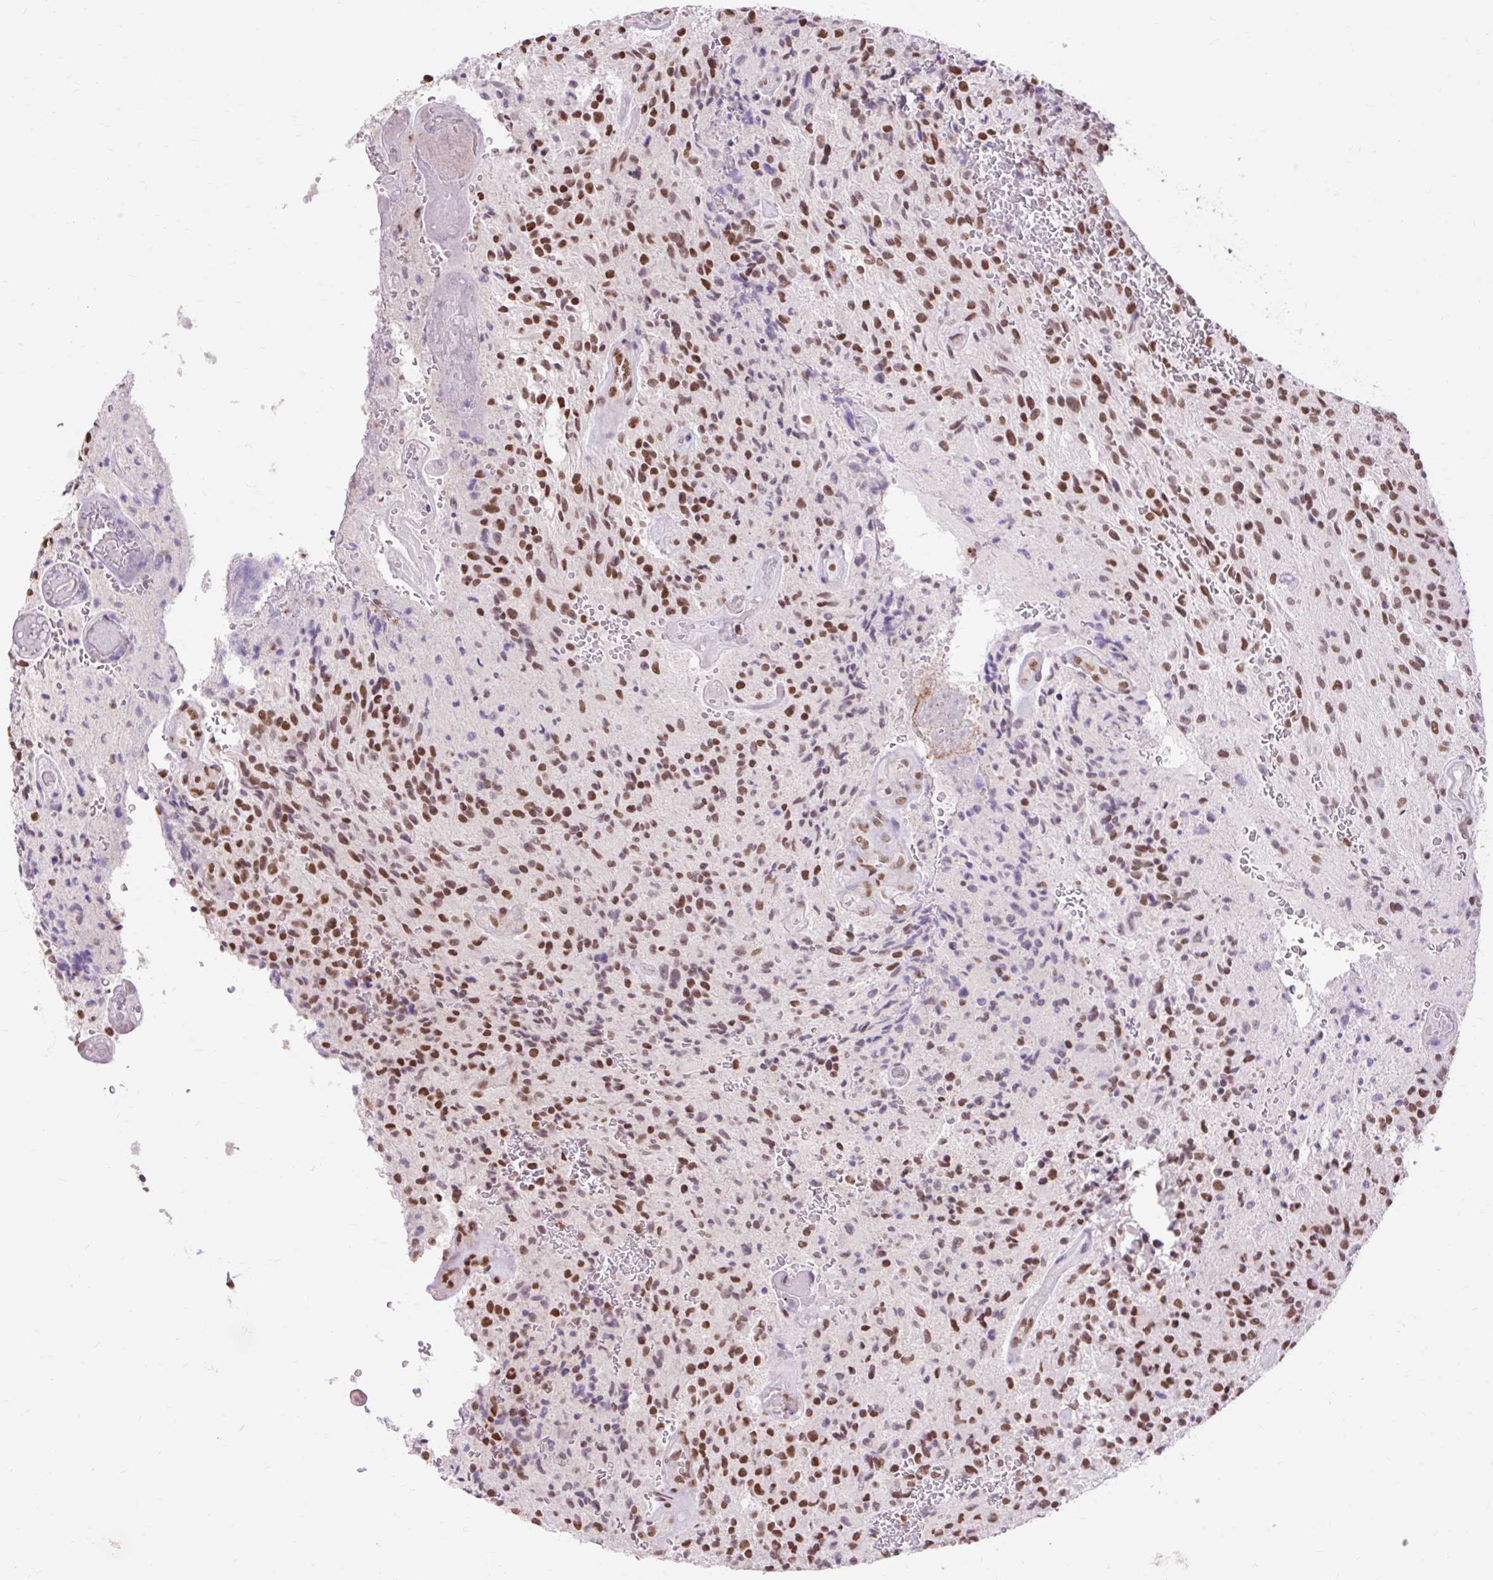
{"staining": {"intensity": "strong", "quantity": "25%-75%", "location": "nuclear"}, "tissue": "glioma", "cell_type": "Tumor cells", "image_type": "cancer", "snomed": [{"axis": "morphology", "description": "Normal tissue, NOS"}, {"axis": "morphology", "description": "Glioma, malignant, High grade"}, {"axis": "topography", "description": "Cerebral cortex"}], "caption": "Immunohistochemistry (IHC) (DAB) staining of human malignant high-grade glioma displays strong nuclear protein staining in about 25%-75% of tumor cells.", "gene": "NPIPB12", "patient": {"sex": "male", "age": 56}}